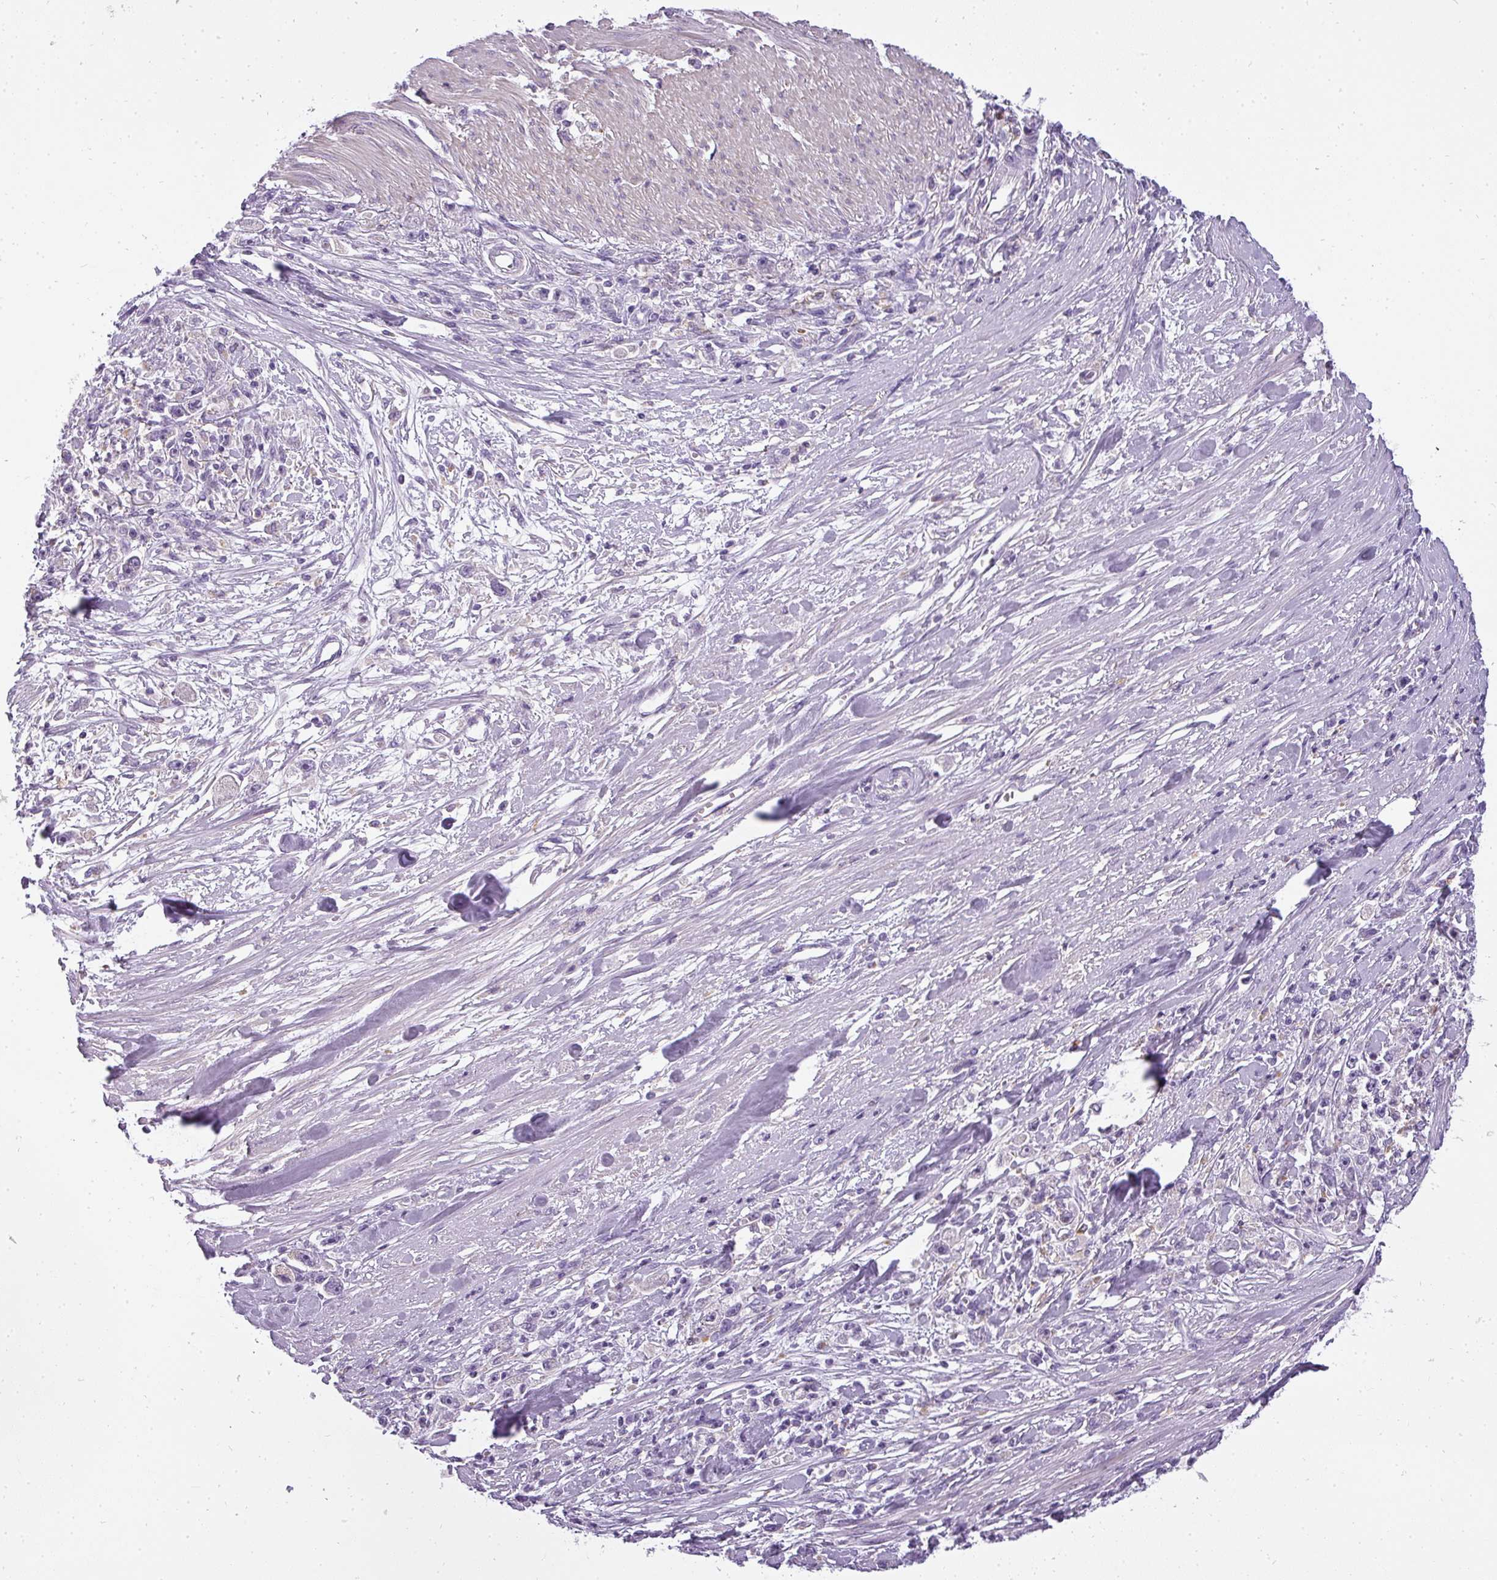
{"staining": {"intensity": "negative", "quantity": "none", "location": "none"}, "tissue": "stomach cancer", "cell_type": "Tumor cells", "image_type": "cancer", "snomed": [{"axis": "morphology", "description": "Adenocarcinoma, NOS"}, {"axis": "topography", "description": "Stomach"}], "caption": "Immunohistochemical staining of human adenocarcinoma (stomach) demonstrates no significant positivity in tumor cells.", "gene": "ATP6V1D", "patient": {"sex": "female", "age": 59}}